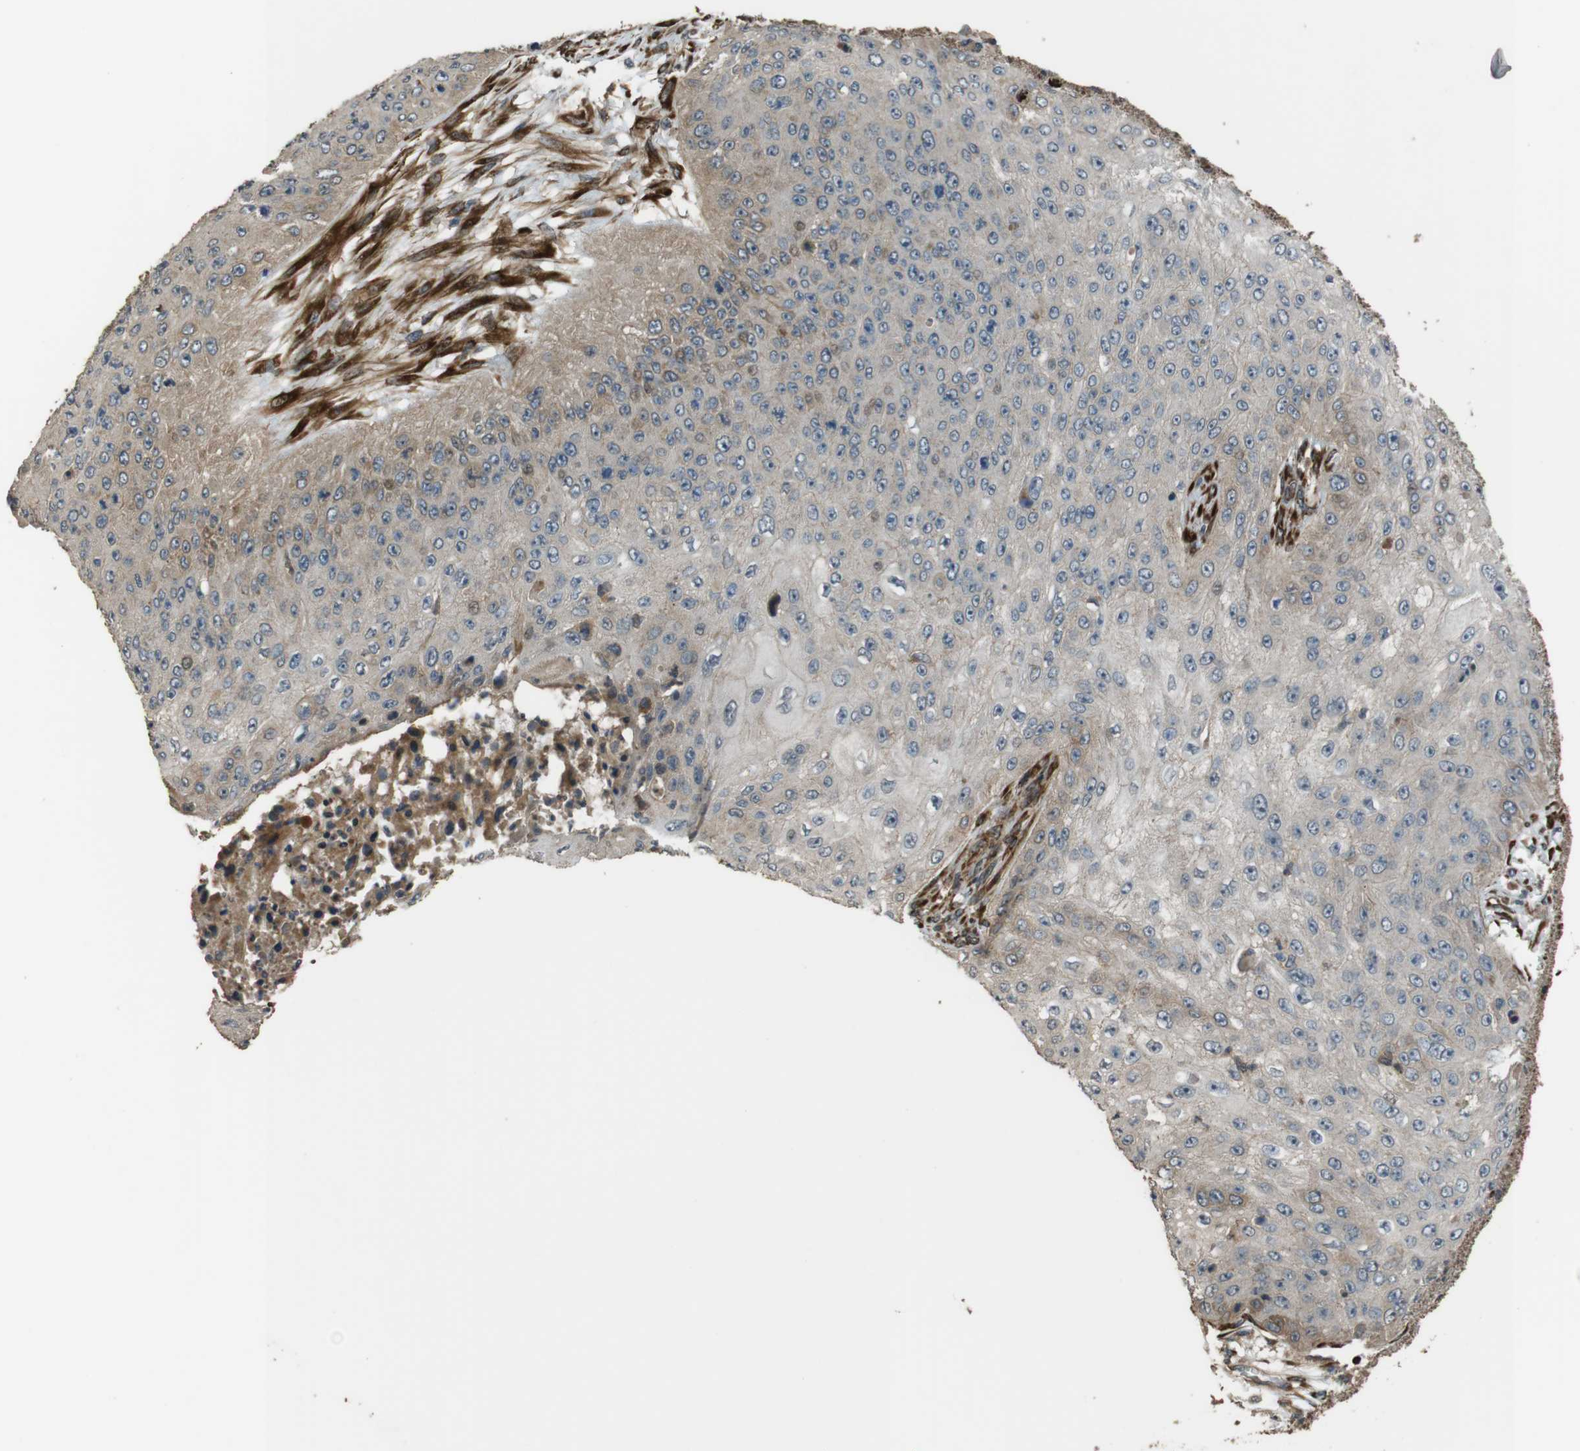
{"staining": {"intensity": "weak", "quantity": "<25%", "location": "cytoplasmic/membranous"}, "tissue": "skin cancer", "cell_type": "Tumor cells", "image_type": "cancer", "snomed": [{"axis": "morphology", "description": "Squamous cell carcinoma, NOS"}, {"axis": "topography", "description": "Skin"}], "caption": "Tumor cells show no significant staining in squamous cell carcinoma (skin).", "gene": "MSRB3", "patient": {"sex": "female", "age": 80}}